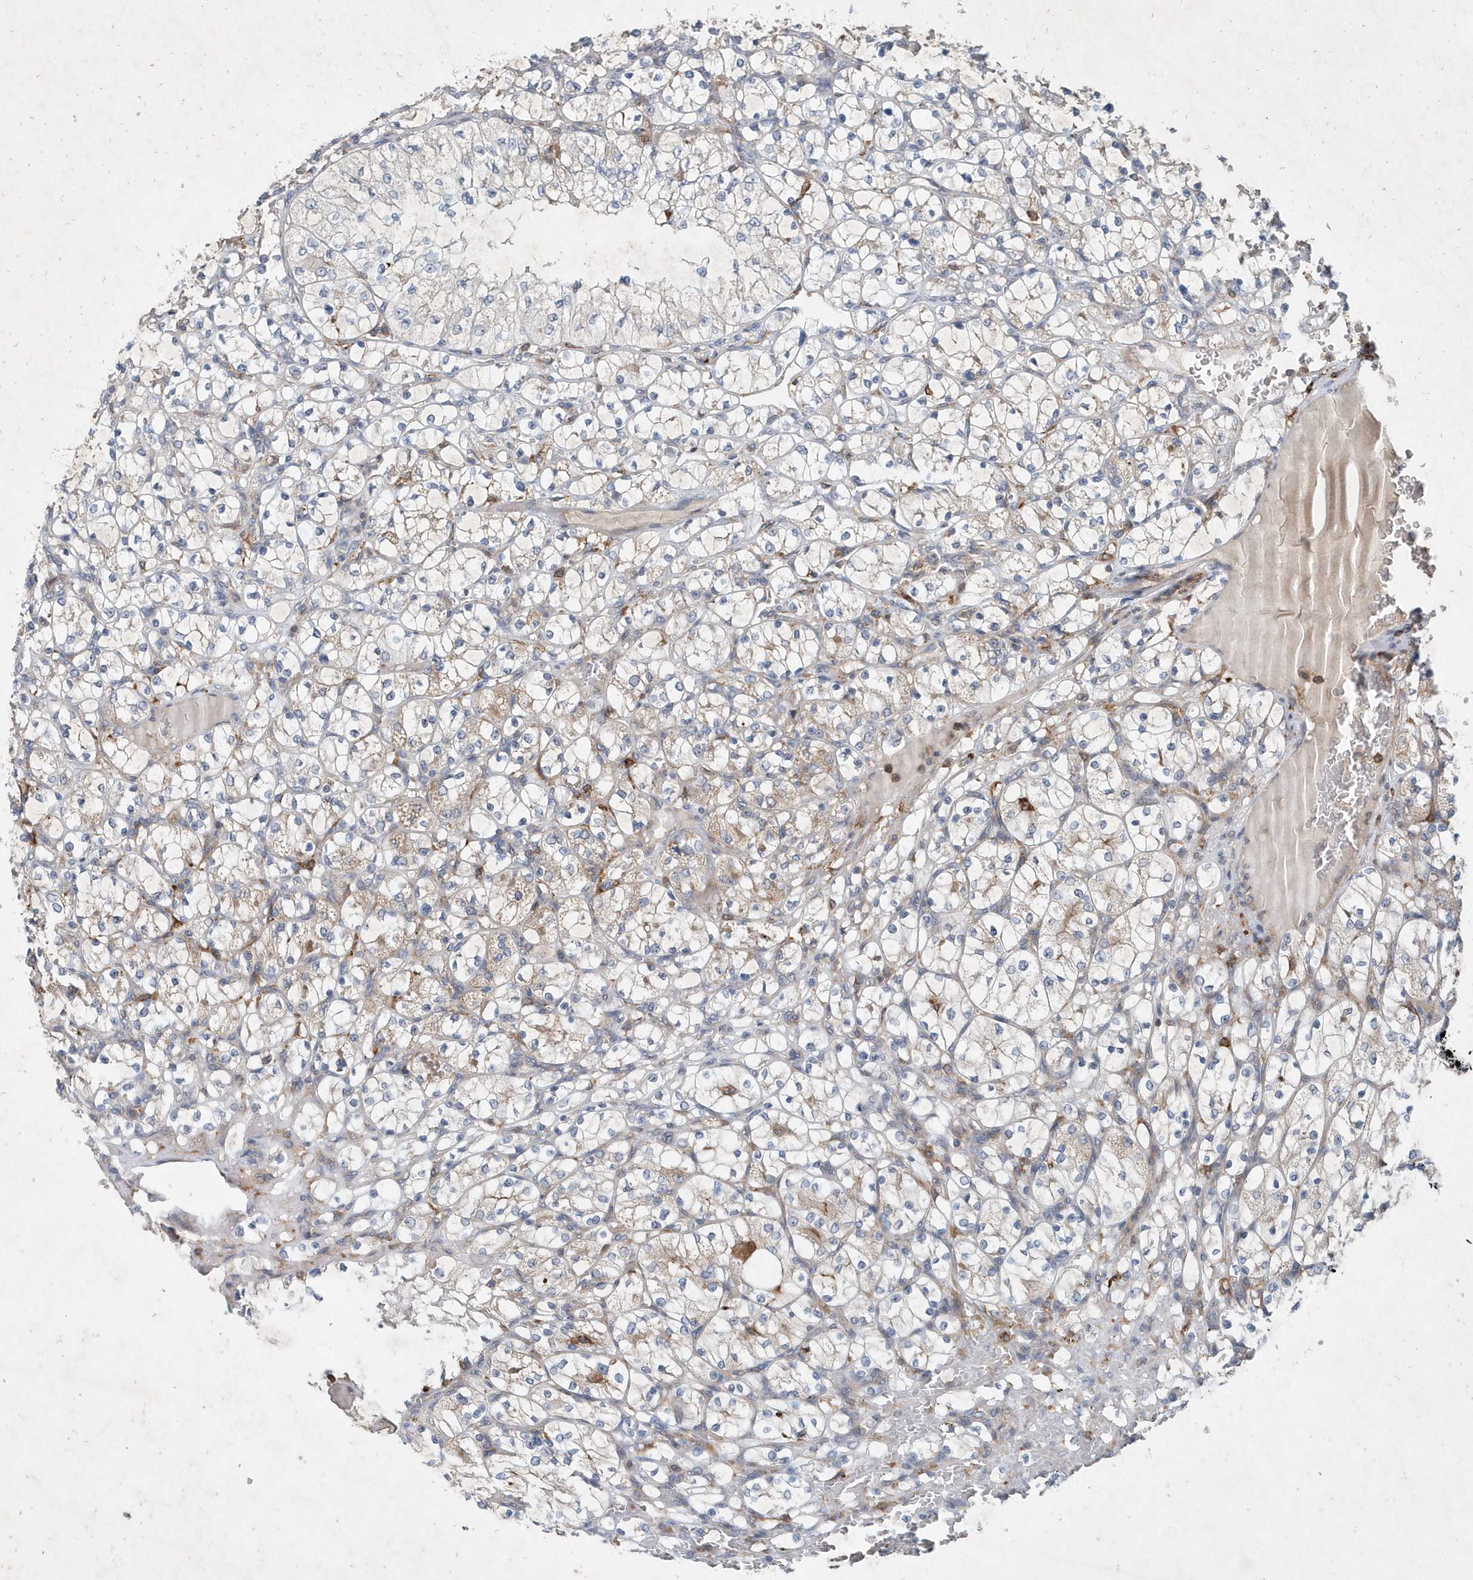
{"staining": {"intensity": "weak", "quantity": "25%-75%", "location": "cytoplasmic/membranous"}, "tissue": "renal cancer", "cell_type": "Tumor cells", "image_type": "cancer", "snomed": [{"axis": "morphology", "description": "Adenocarcinoma, NOS"}, {"axis": "topography", "description": "Kidney"}], "caption": "Renal cancer (adenocarcinoma) stained with DAB (3,3'-diaminobenzidine) immunohistochemistry shows low levels of weak cytoplasmic/membranous staining in approximately 25%-75% of tumor cells.", "gene": "P2RY10", "patient": {"sex": "female", "age": 69}}